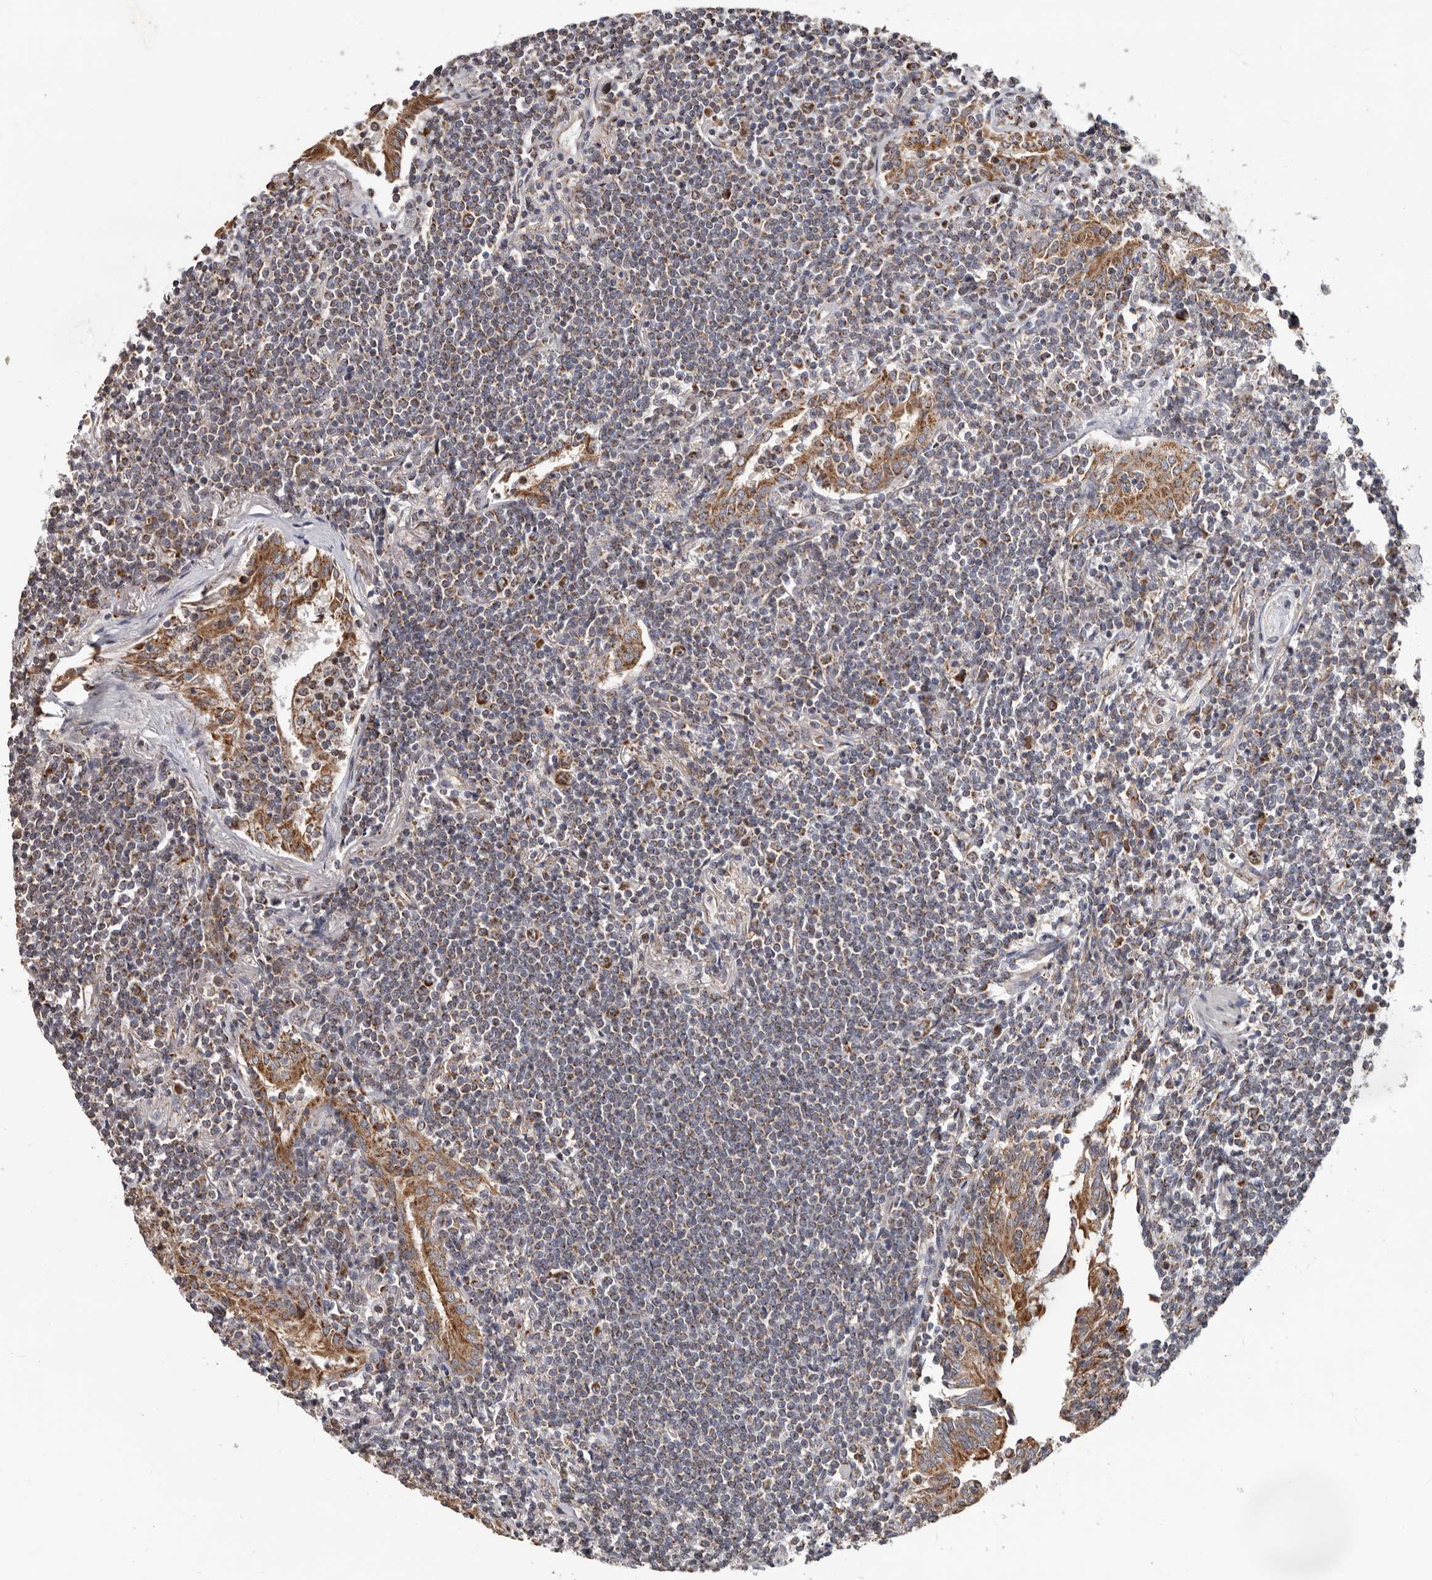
{"staining": {"intensity": "weak", "quantity": "25%-75%", "location": "cytoplasmic/membranous"}, "tissue": "lymphoma", "cell_type": "Tumor cells", "image_type": "cancer", "snomed": [{"axis": "morphology", "description": "Malignant lymphoma, non-Hodgkin's type, Low grade"}, {"axis": "topography", "description": "Lung"}], "caption": "Approximately 25%-75% of tumor cells in lymphoma exhibit weak cytoplasmic/membranous protein staining as visualized by brown immunohistochemical staining.", "gene": "MRPL18", "patient": {"sex": "female", "age": 71}}